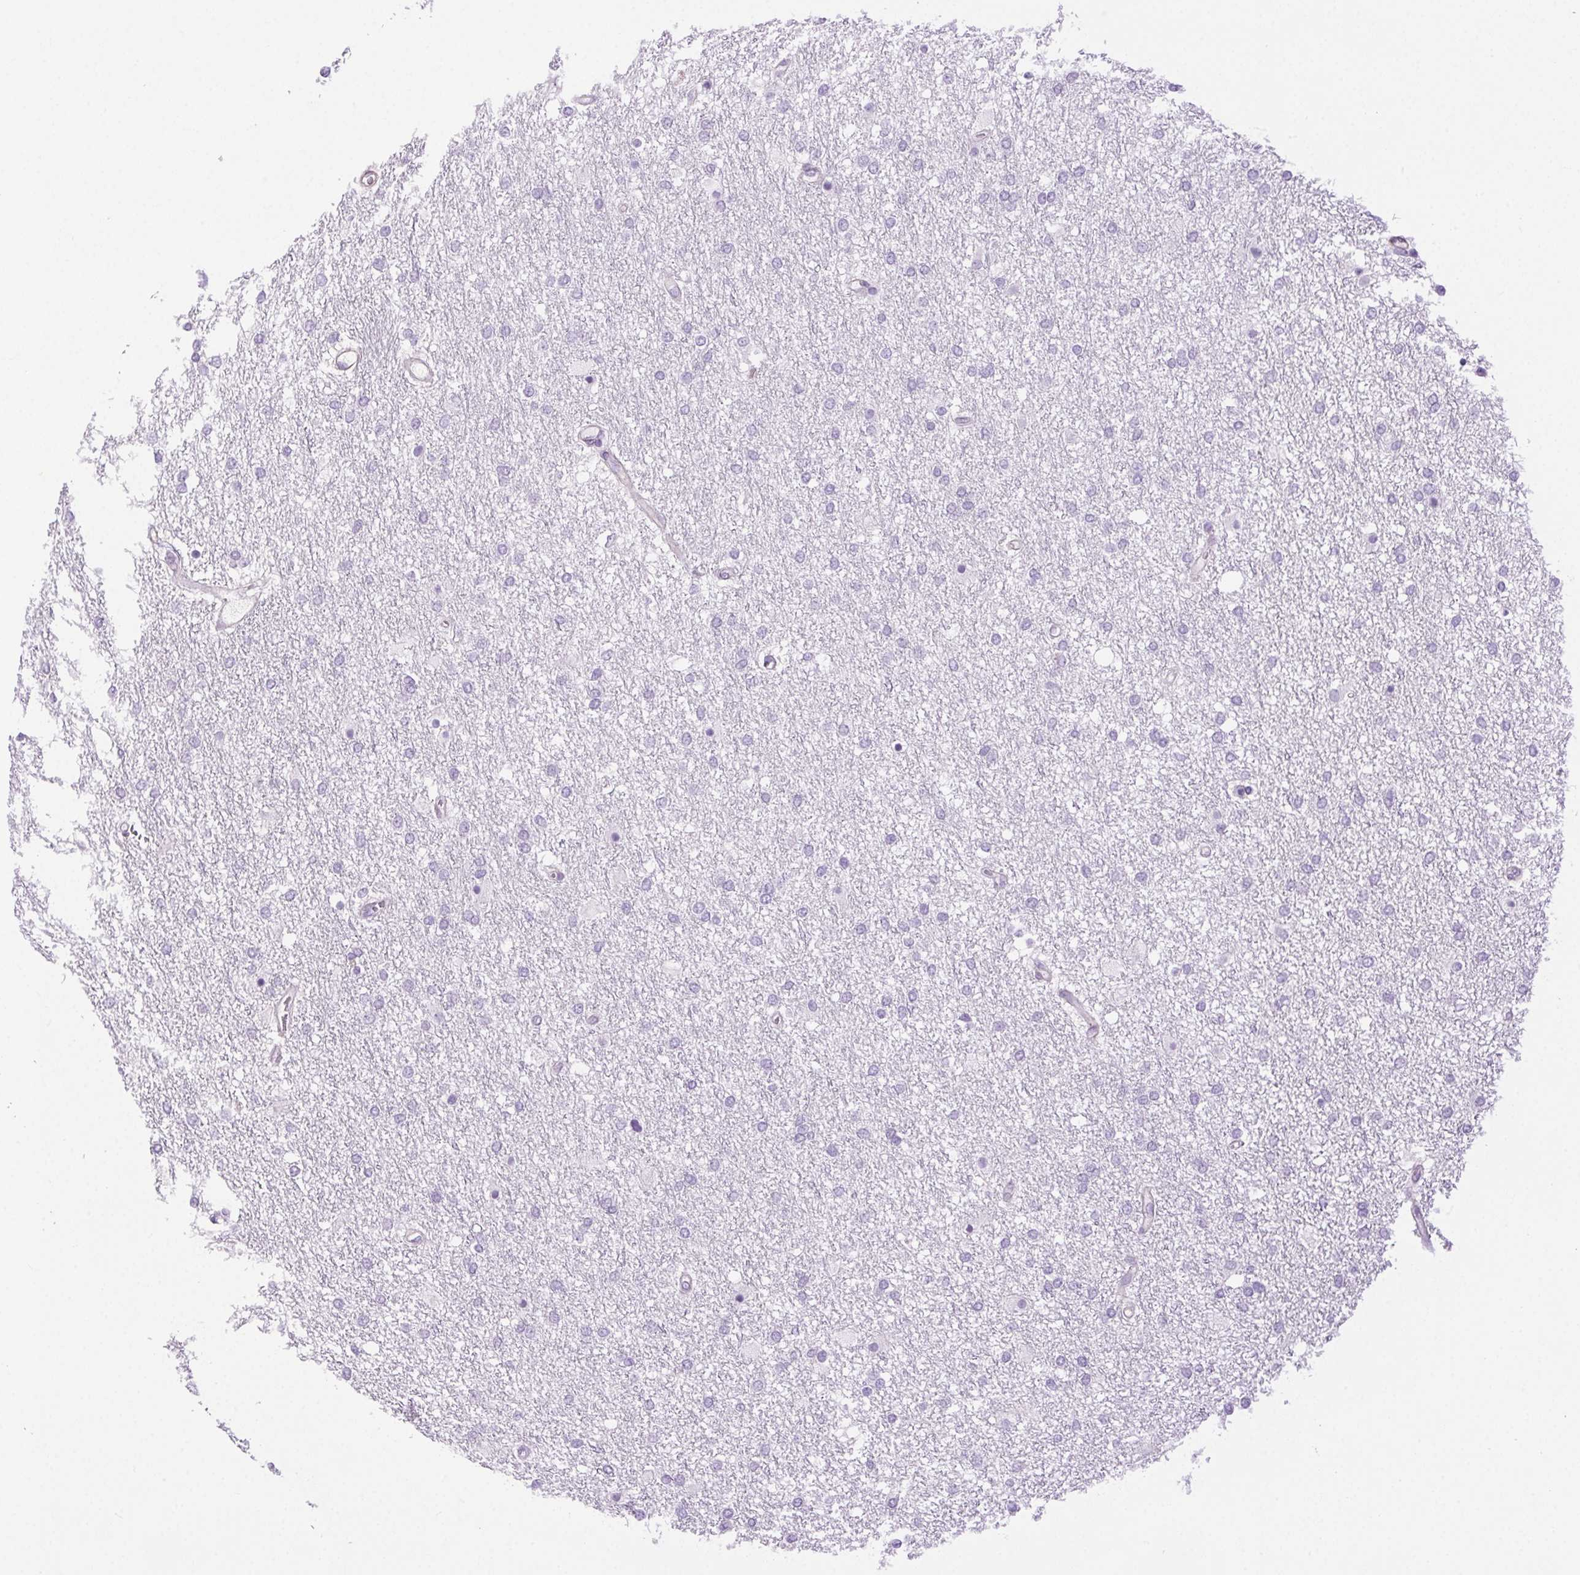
{"staining": {"intensity": "negative", "quantity": "none", "location": "none"}, "tissue": "glioma", "cell_type": "Tumor cells", "image_type": "cancer", "snomed": [{"axis": "morphology", "description": "Glioma, malignant, High grade"}, {"axis": "topography", "description": "Brain"}], "caption": "The immunohistochemistry histopathology image has no significant expression in tumor cells of malignant high-grade glioma tissue.", "gene": "SHCBP1L", "patient": {"sex": "female", "age": 61}}